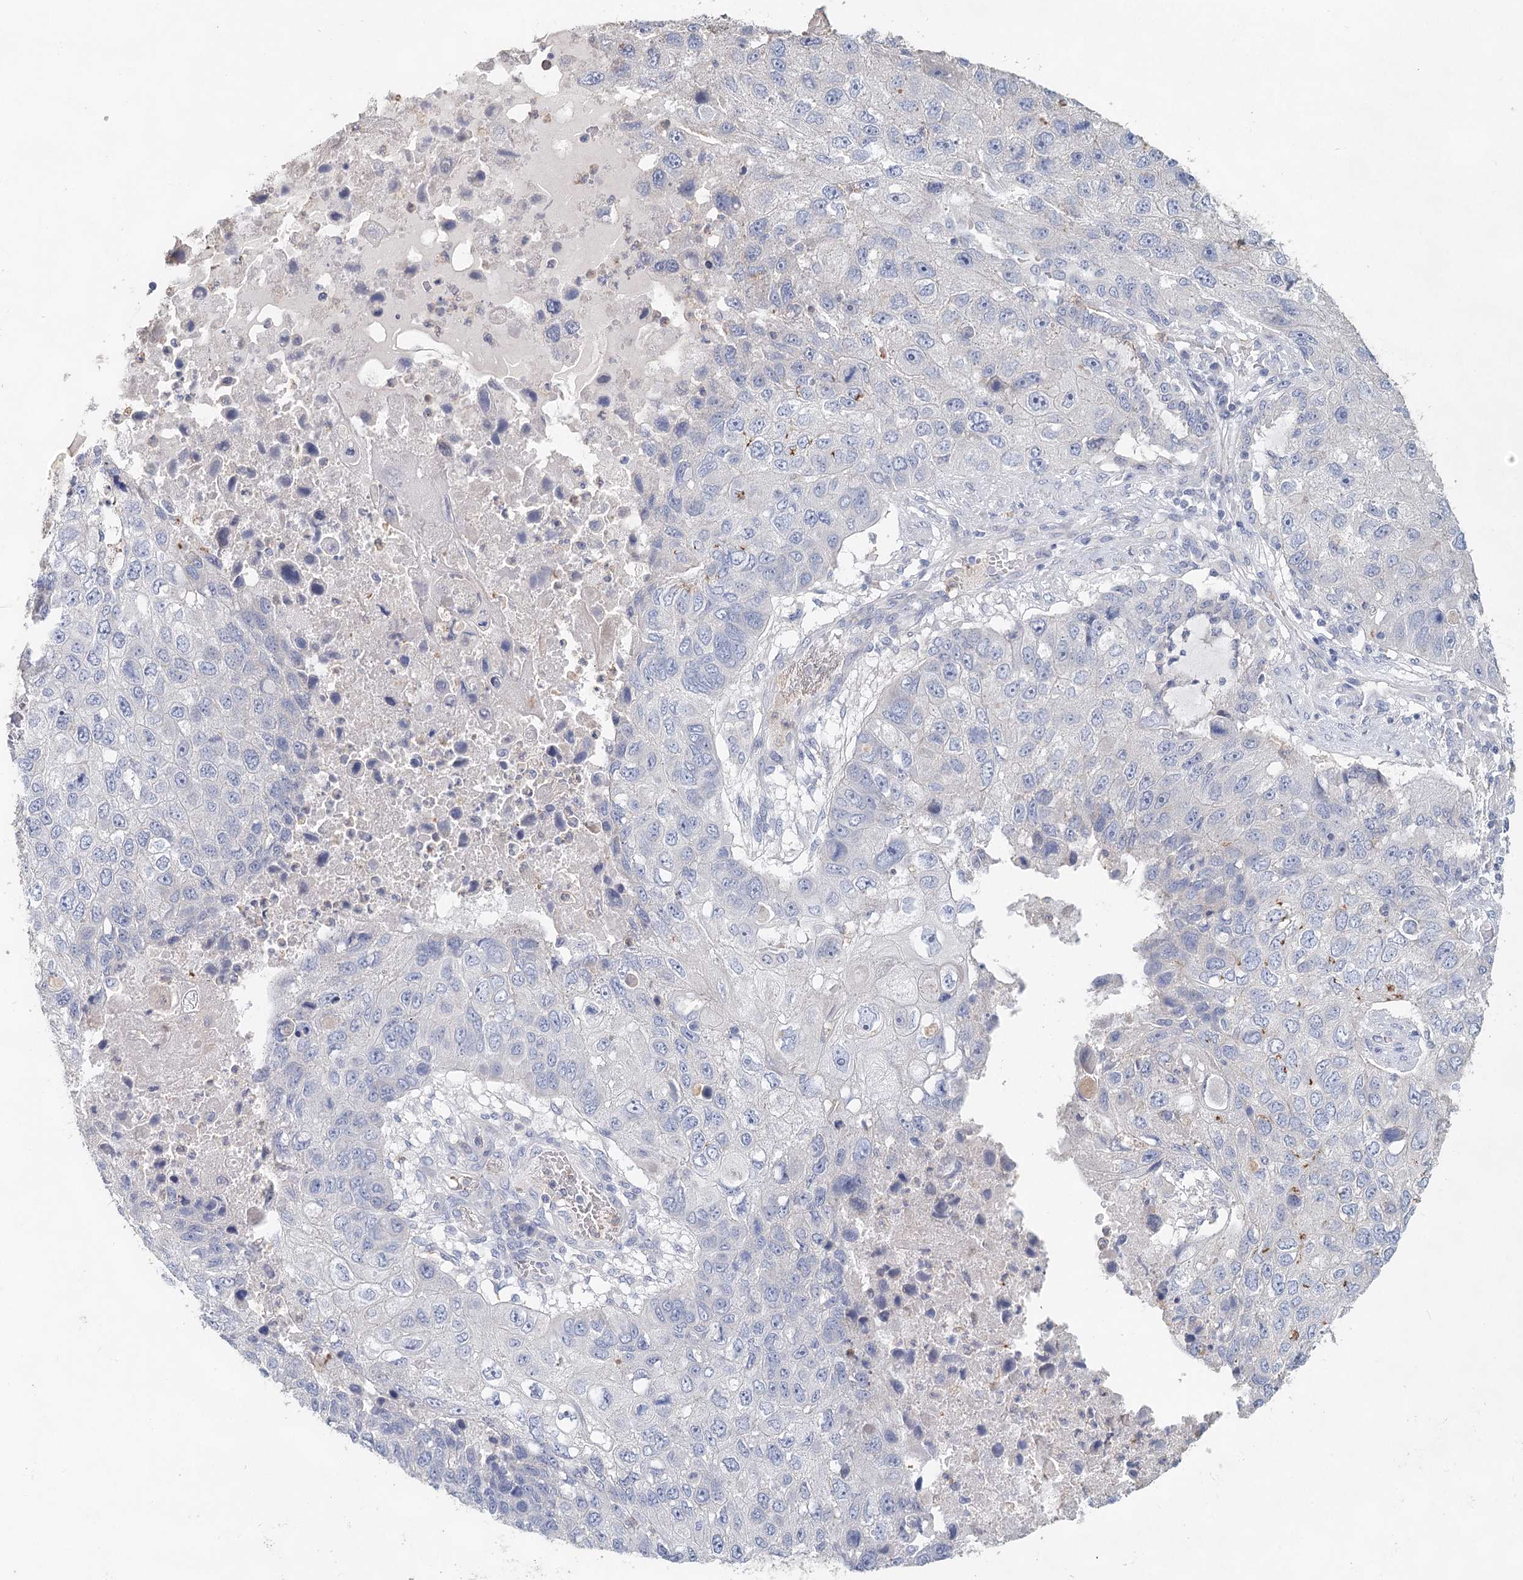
{"staining": {"intensity": "negative", "quantity": "none", "location": "none"}, "tissue": "lung cancer", "cell_type": "Tumor cells", "image_type": "cancer", "snomed": [{"axis": "morphology", "description": "Squamous cell carcinoma, NOS"}, {"axis": "topography", "description": "Lung"}], "caption": "Immunohistochemistry (IHC) image of lung cancer (squamous cell carcinoma) stained for a protein (brown), which displays no positivity in tumor cells.", "gene": "MYL6B", "patient": {"sex": "male", "age": 61}}